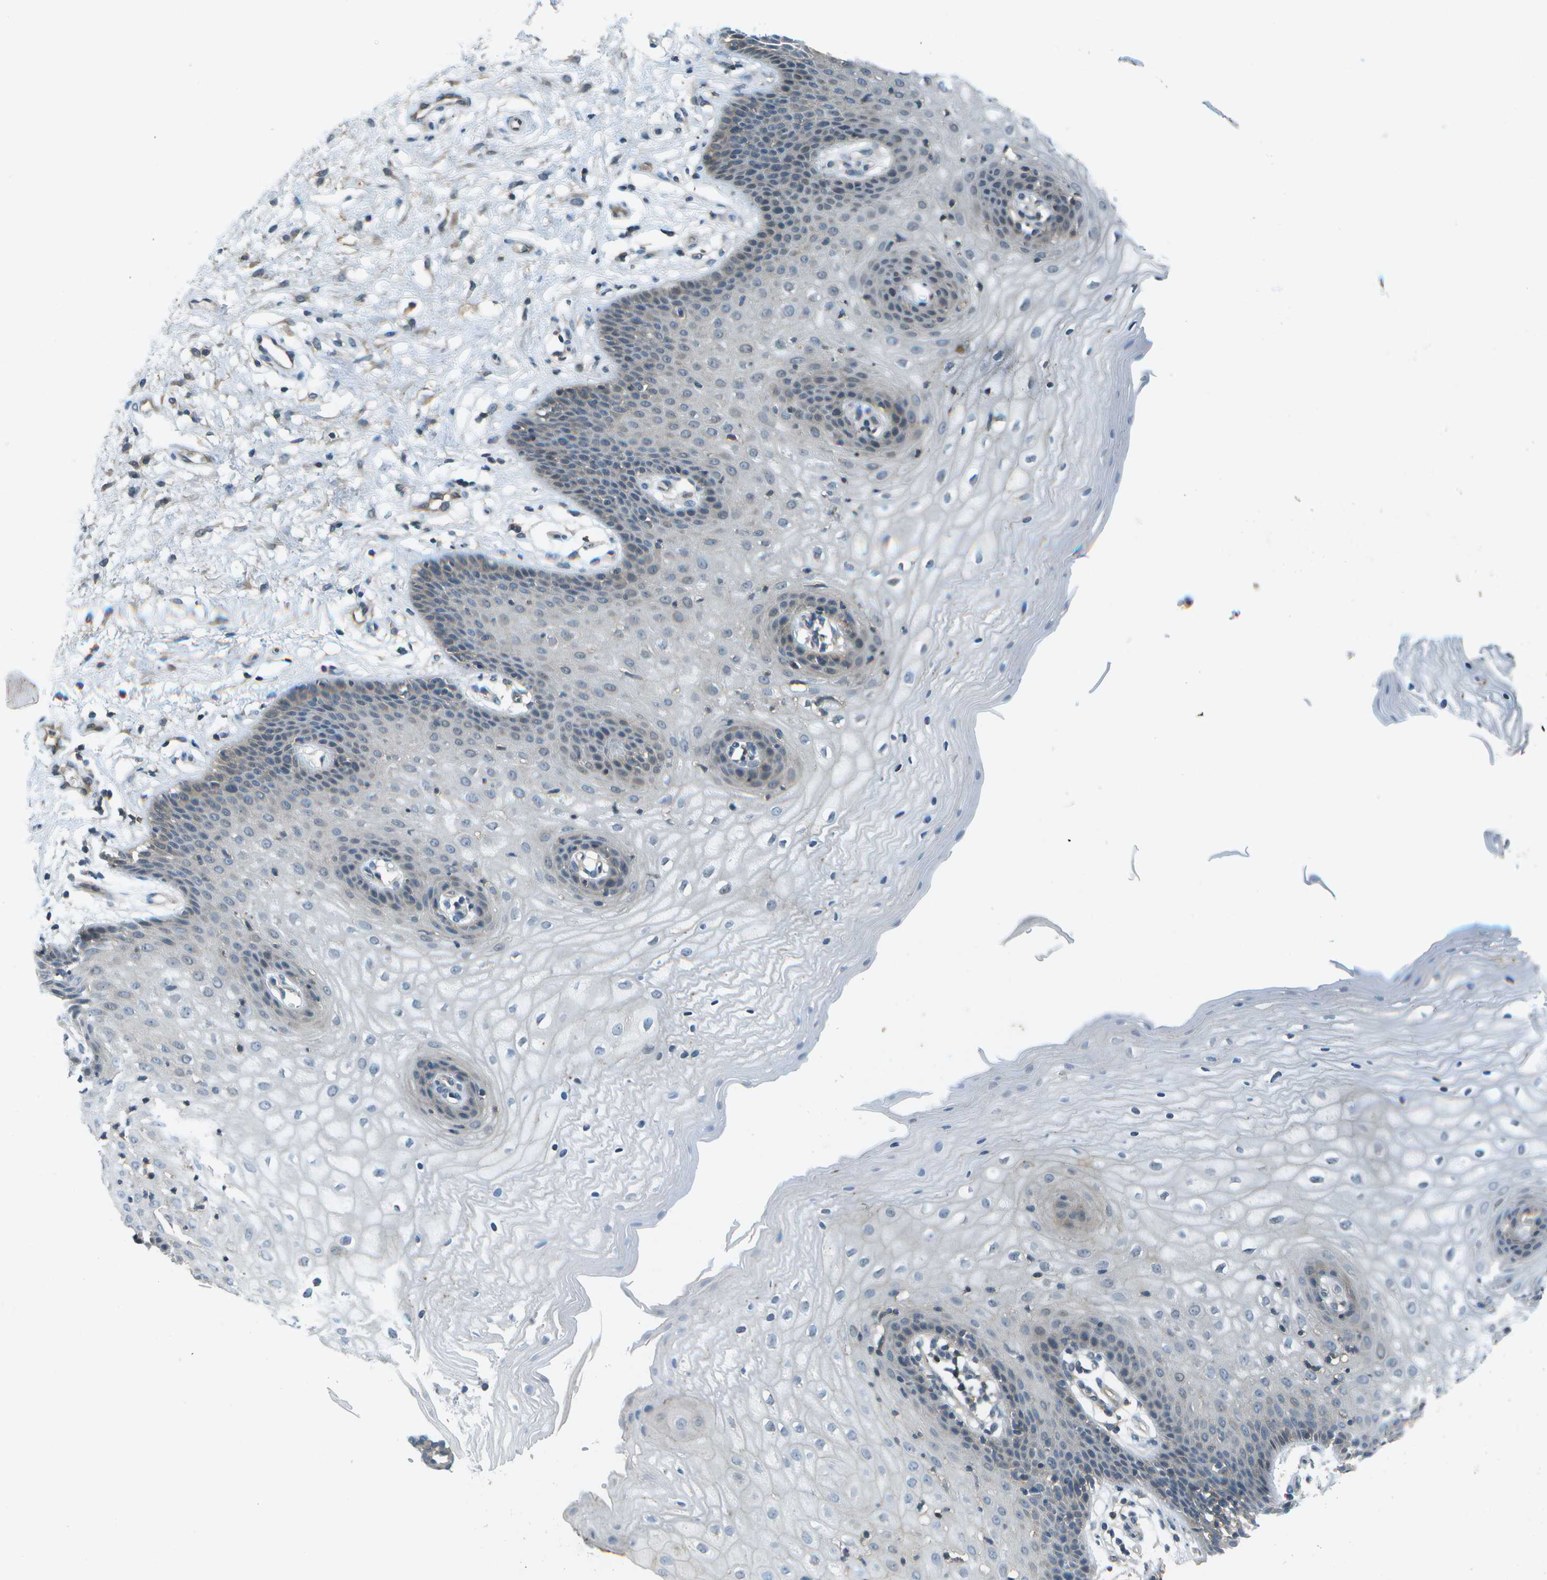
{"staining": {"intensity": "weak", "quantity": "<25%", "location": "cytoplasmic/membranous"}, "tissue": "vagina", "cell_type": "Squamous epithelial cells", "image_type": "normal", "snomed": [{"axis": "morphology", "description": "Normal tissue, NOS"}, {"axis": "topography", "description": "Vagina"}], "caption": "A photomicrograph of vagina stained for a protein exhibits no brown staining in squamous epithelial cells. (Brightfield microscopy of DAB (3,3'-diaminobenzidine) IHC at high magnification).", "gene": "LRRC66", "patient": {"sex": "female", "age": 34}}